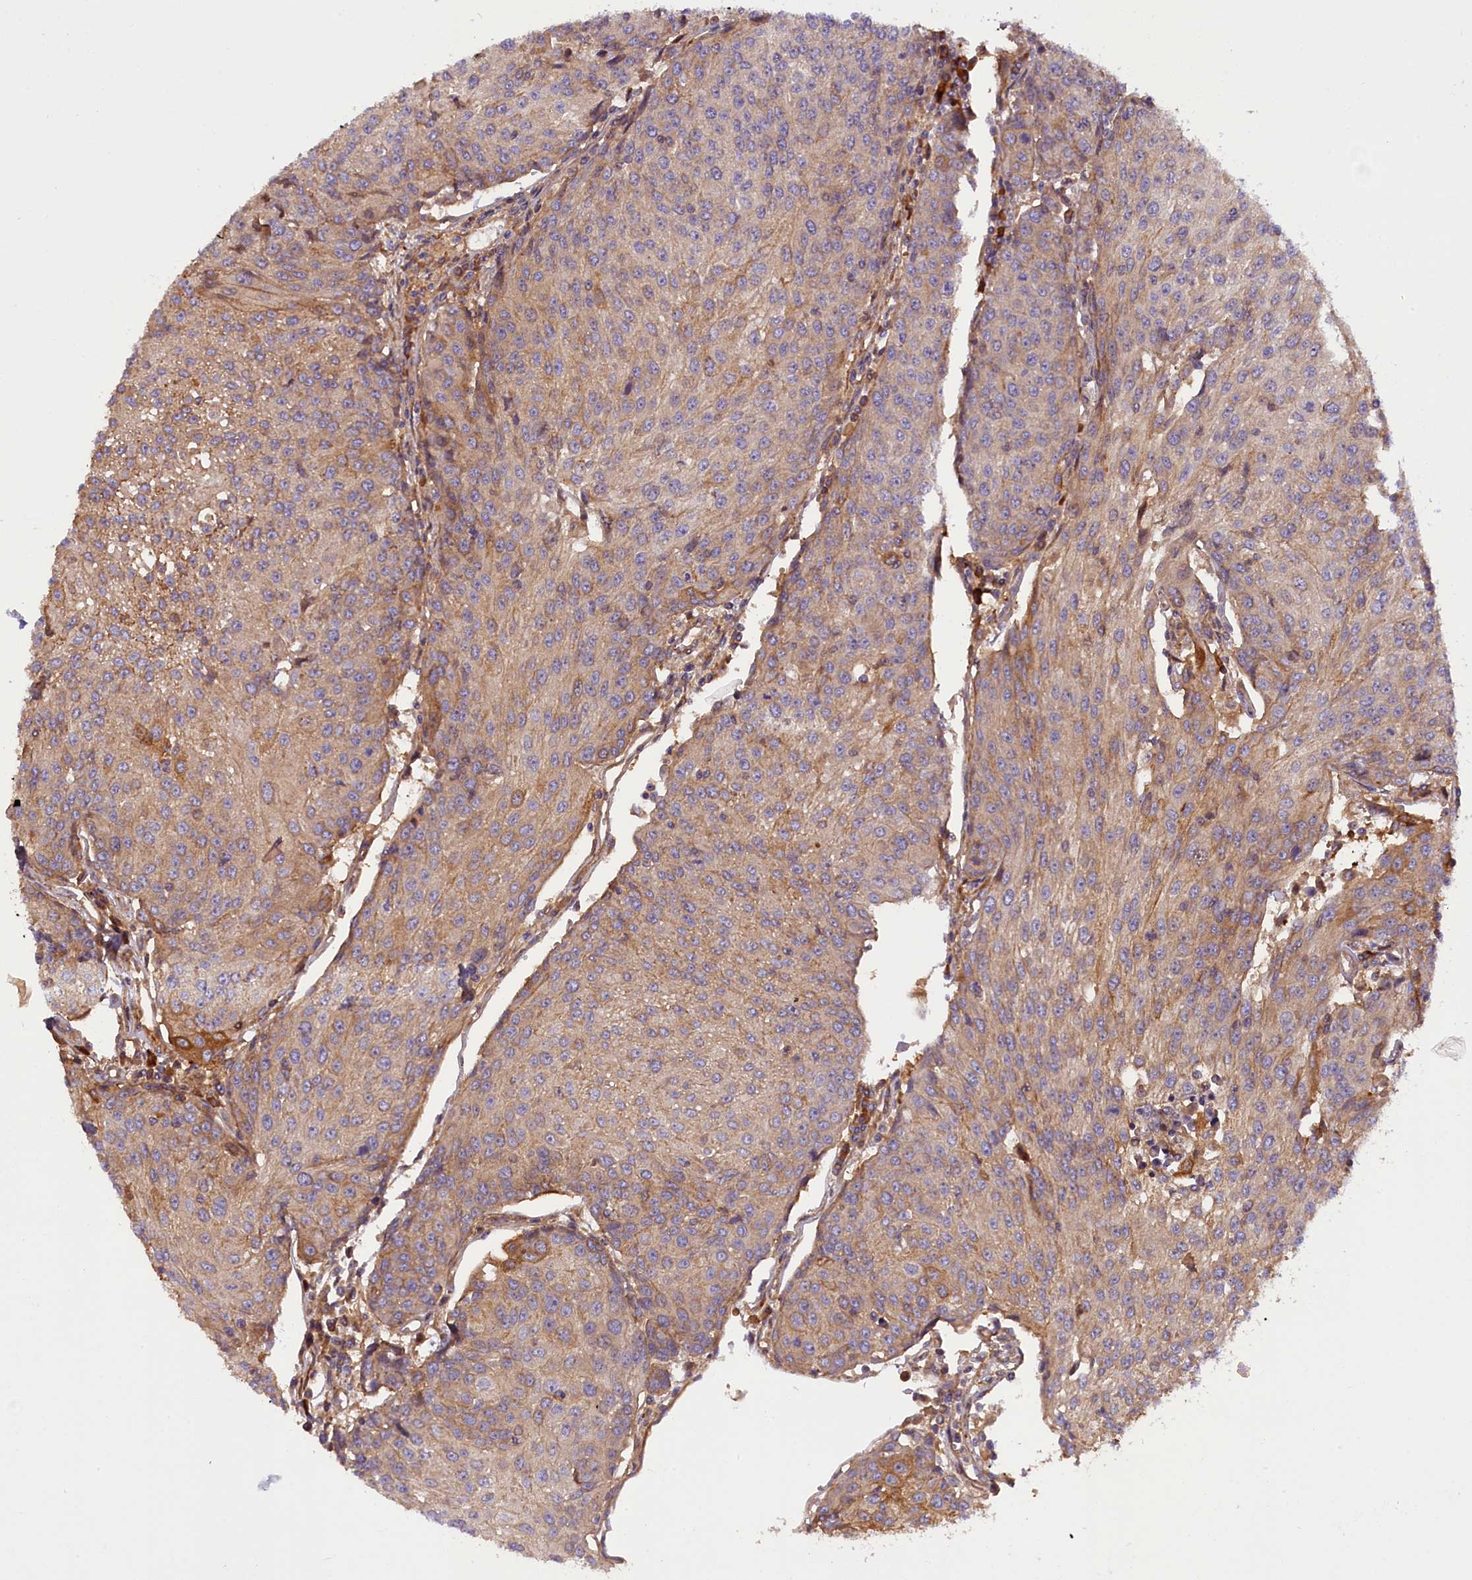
{"staining": {"intensity": "weak", "quantity": "25%-75%", "location": "cytoplasmic/membranous"}, "tissue": "urothelial cancer", "cell_type": "Tumor cells", "image_type": "cancer", "snomed": [{"axis": "morphology", "description": "Urothelial carcinoma, High grade"}, {"axis": "topography", "description": "Urinary bladder"}], "caption": "This is a histology image of IHC staining of high-grade urothelial carcinoma, which shows weak positivity in the cytoplasmic/membranous of tumor cells.", "gene": "FUZ", "patient": {"sex": "female", "age": 85}}